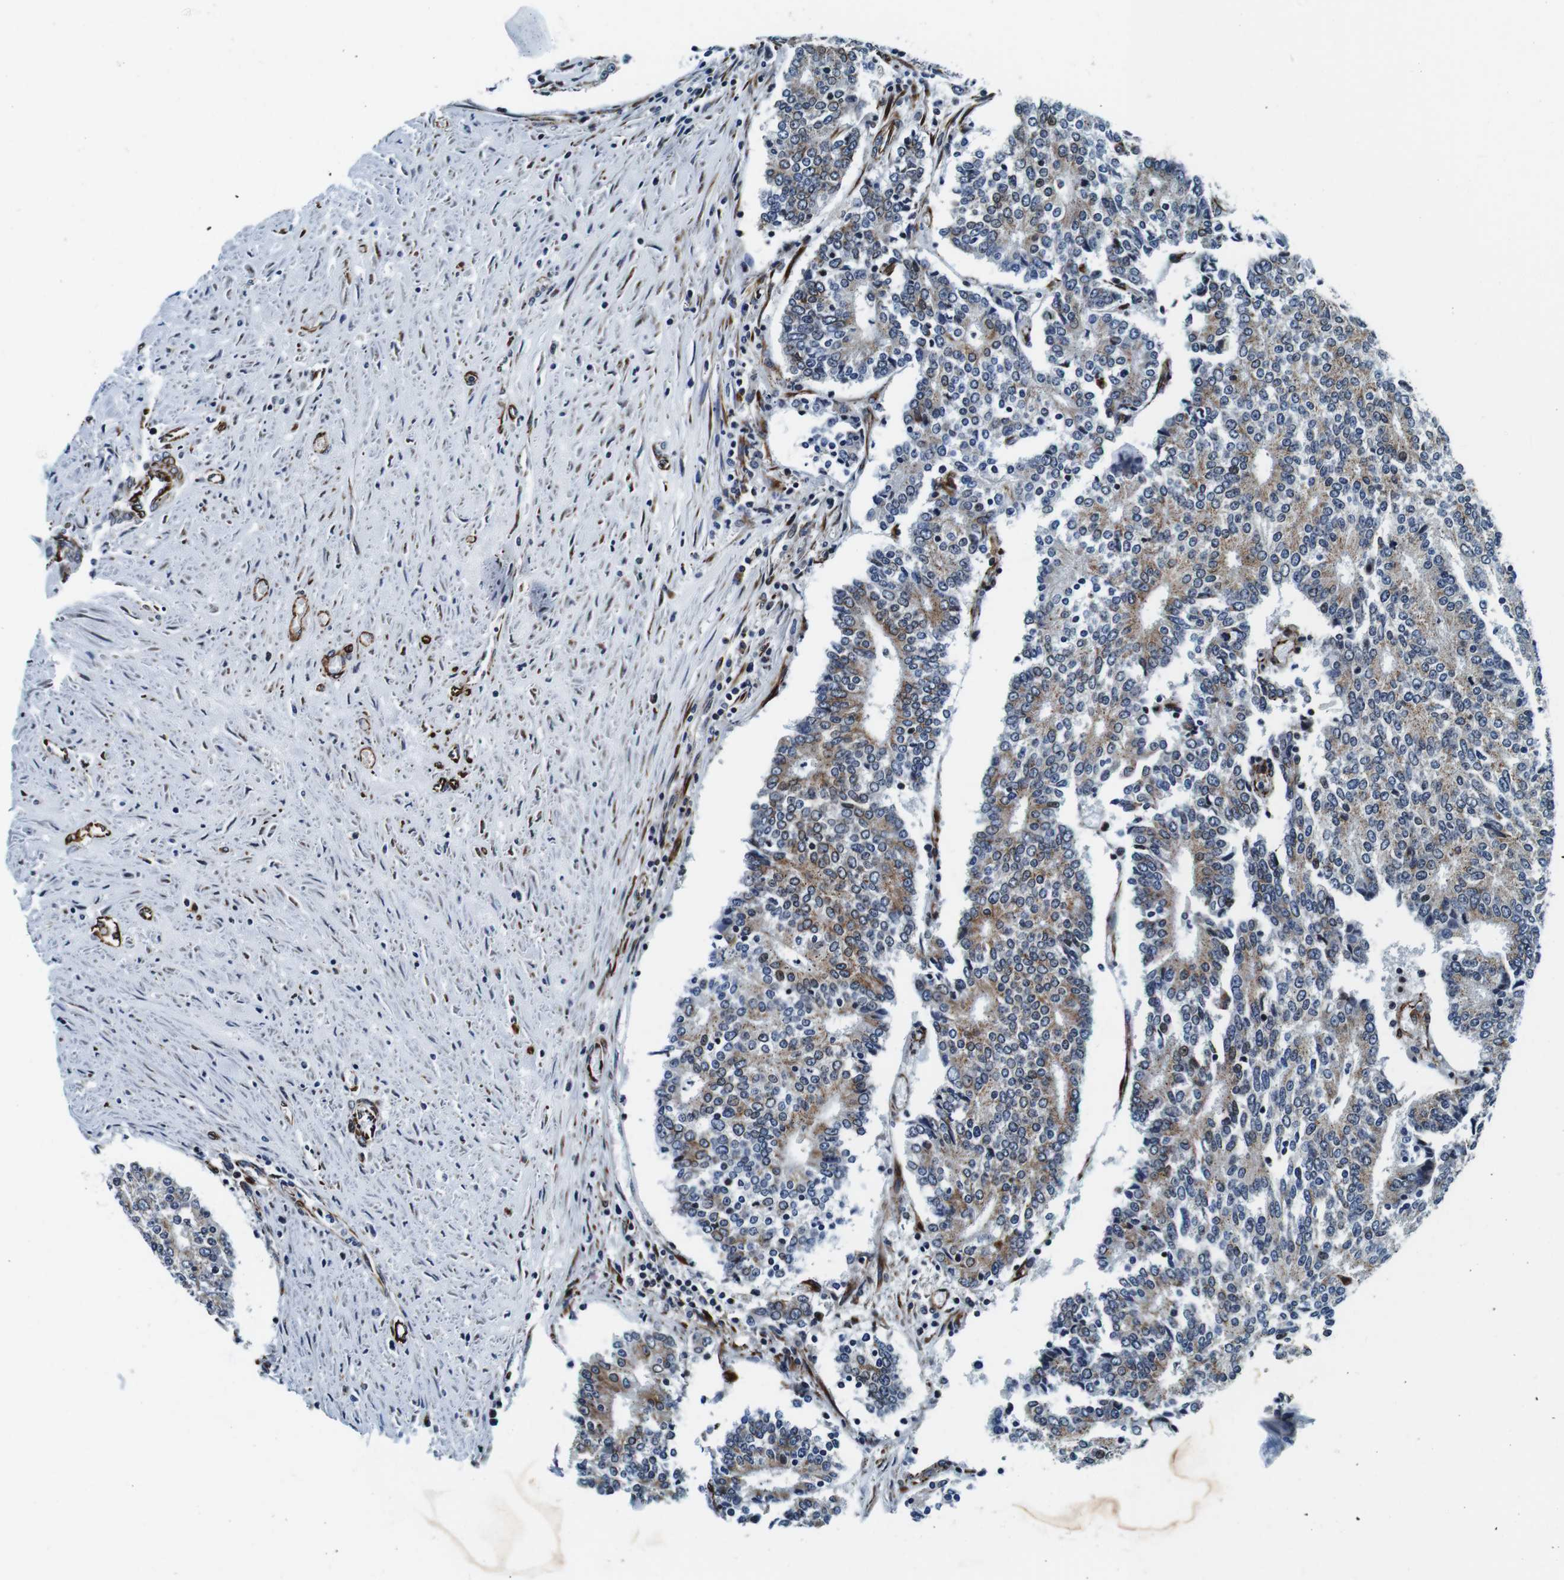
{"staining": {"intensity": "moderate", "quantity": ">75%", "location": "cytoplasmic/membranous"}, "tissue": "prostate cancer", "cell_type": "Tumor cells", "image_type": "cancer", "snomed": [{"axis": "morphology", "description": "Normal tissue, NOS"}, {"axis": "morphology", "description": "Adenocarcinoma, High grade"}, {"axis": "topography", "description": "Prostate"}, {"axis": "topography", "description": "Seminal veicle"}], "caption": "Immunohistochemical staining of human high-grade adenocarcinoma (prostate) displays moderate cytoplasmic/membranous protein expression in approximately >75% of tumor cells. (DAB IHC with brightfield microscopy, high magnification).", "gene": "FAR2", "patient": {"sex": "male", "age": 55}}